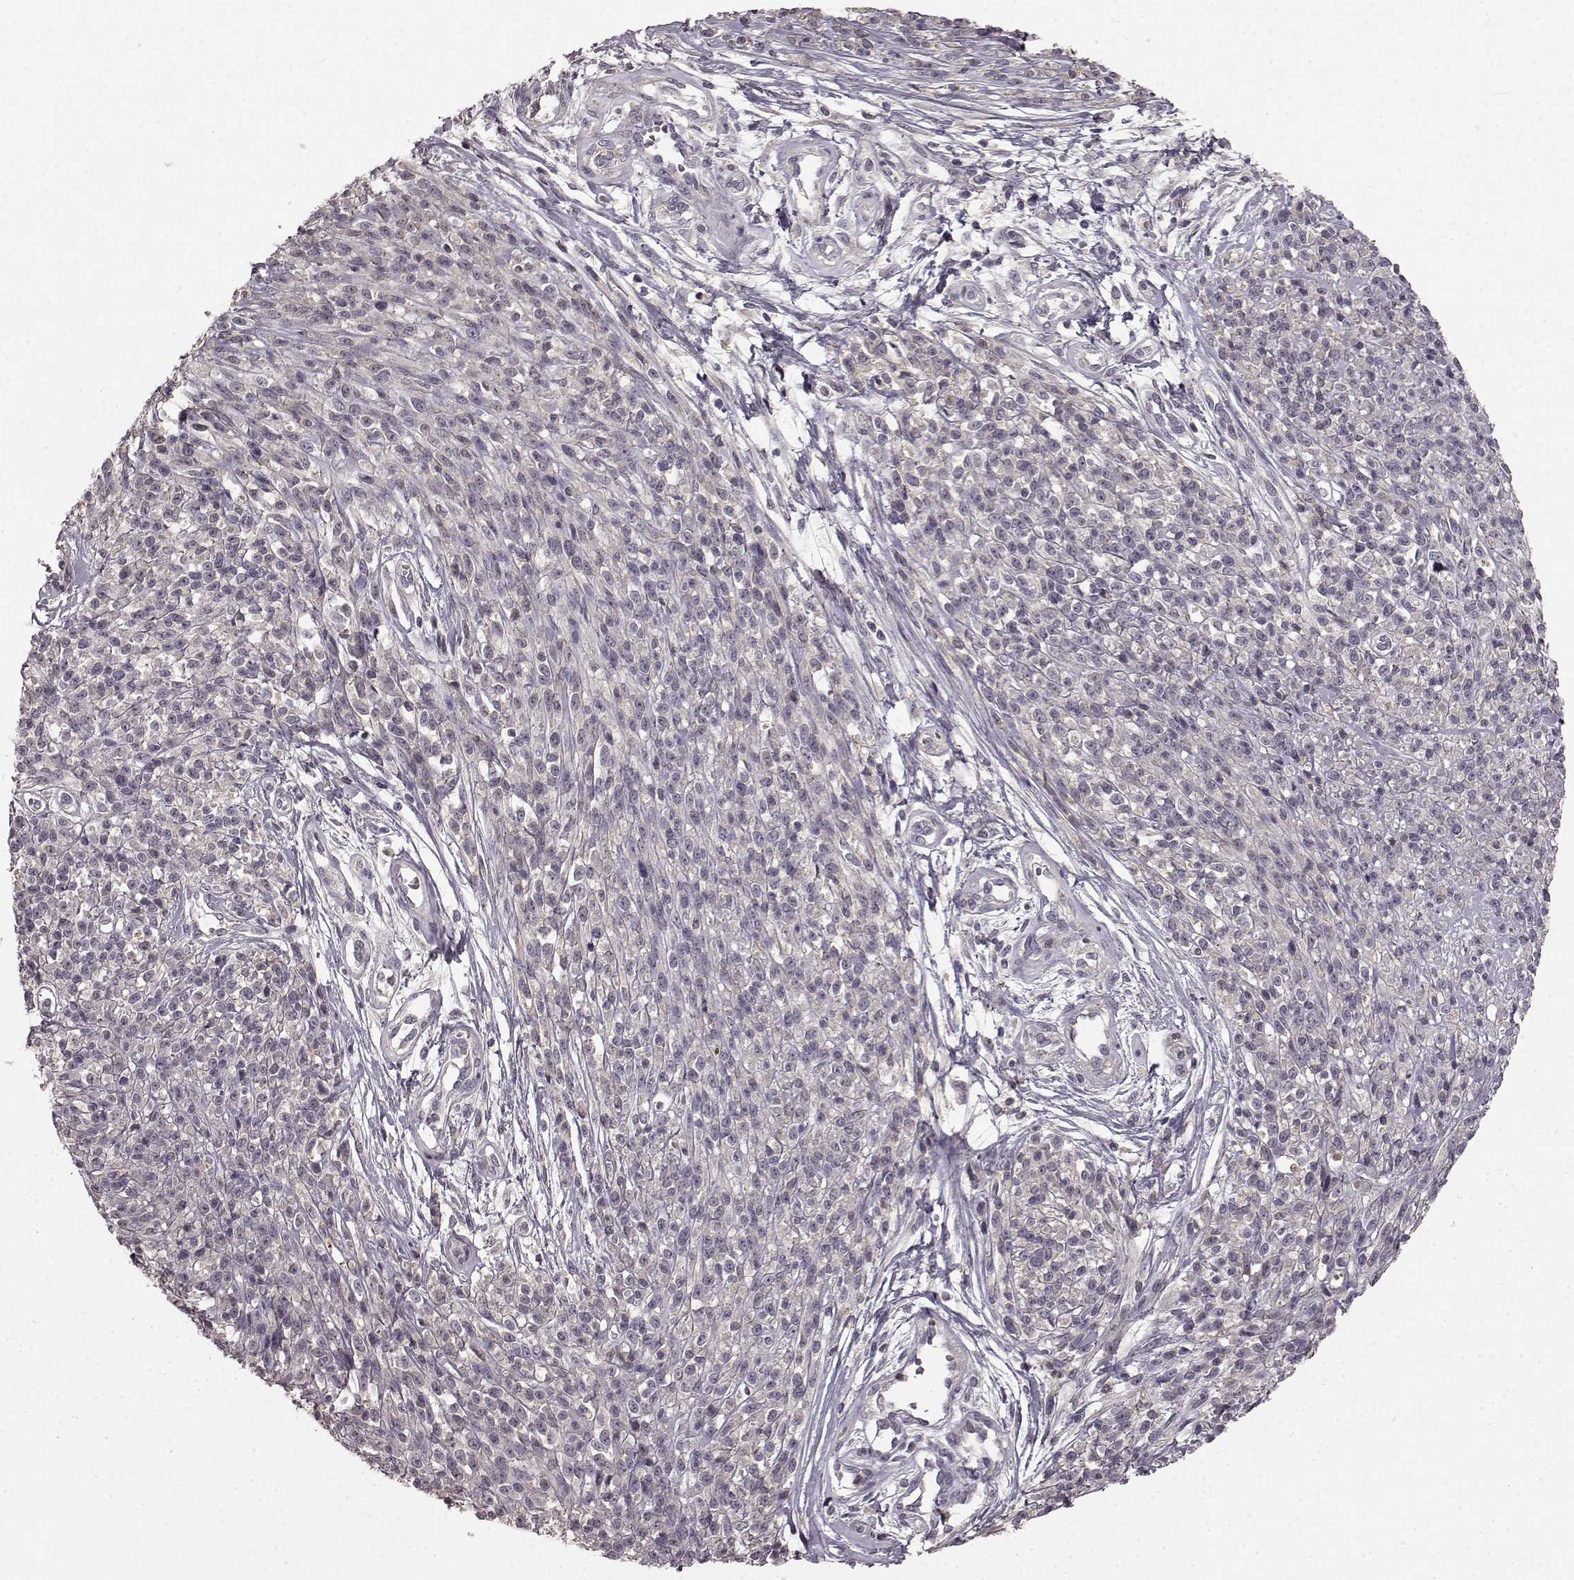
{"staining": {"intensity": "negative", "quantity": "none", "location": "none"}, "tissue": "melanoma", "cell_type": "Tumor cells", "image_type": "cancer", "snomed": [{"axis": "morphology", "description": "Malignant melanoma, NOS"}, {"axis": "topography", "description": "Skin"}, {"axis": "topography", "description": "Skin of trunk"}], "caption": "Image shows no protein positivity in tumor cells of malignant melanoma tissue.", "gene": "SLC22A18", "patient": {"sex": "male", "age": 74}}